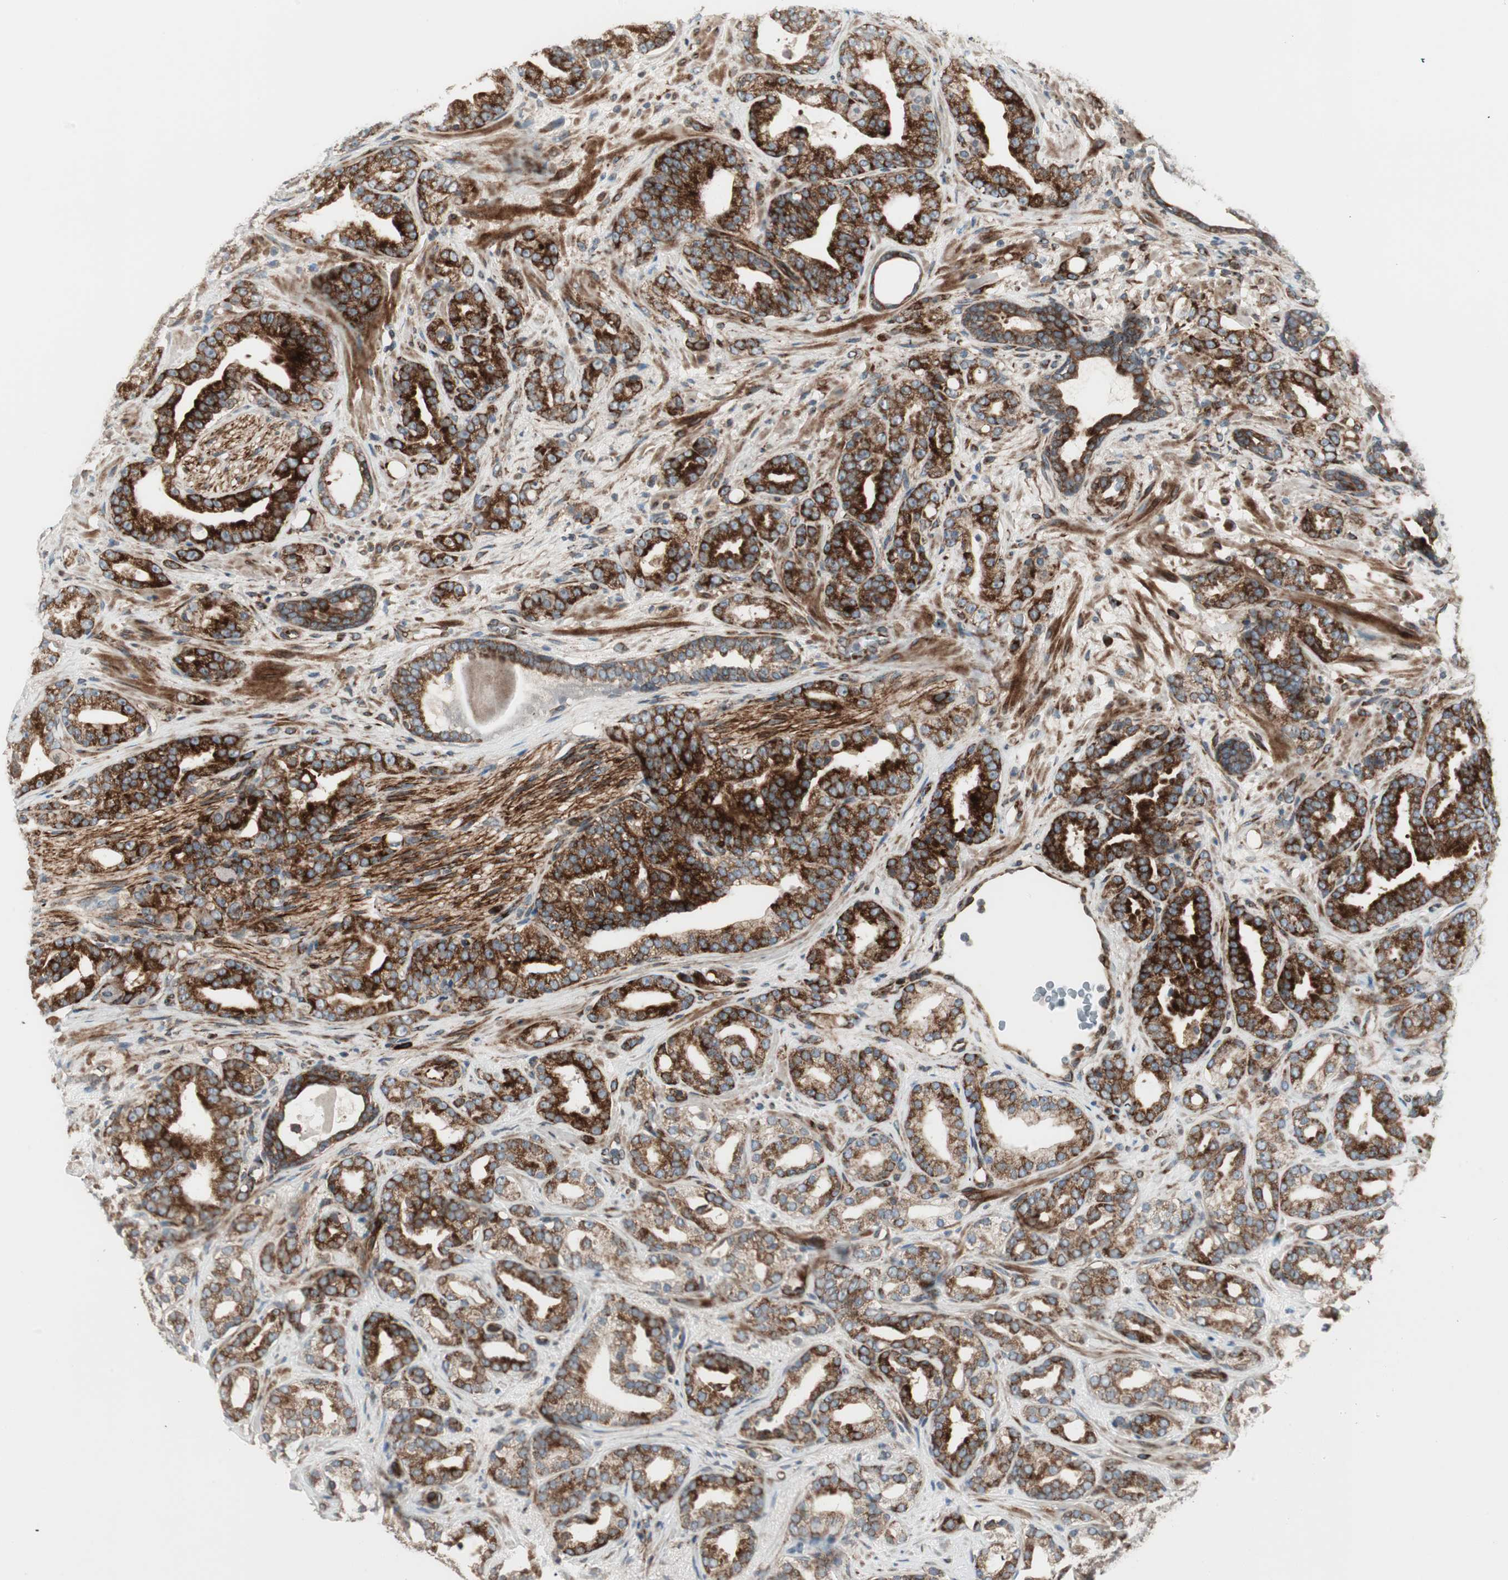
{"staining": {"intensity": "strong", "quantity": ">75%", "location": "cytoplasmic/membranous"}, "tissue": "prostate cancer", "cell_type": "Tumor cells", "image_type": "cancer", "snomed": [{"axis": "morphology", "description": "Adenocarcinoma, Low grade"}, {"axis": "topography", "description": "Prostate"}], "caption": "An immunohistochemistry (IHC) micrograph of neoplastic tissue is shown. Protein staining in brown highlights strong cytoplasmic/membranous positivity in low-grade adenocarcinoma (prostate) within tumor cells.", "gene": "PPP2R5E", "patient": {"sex": "male", "age": 63}}